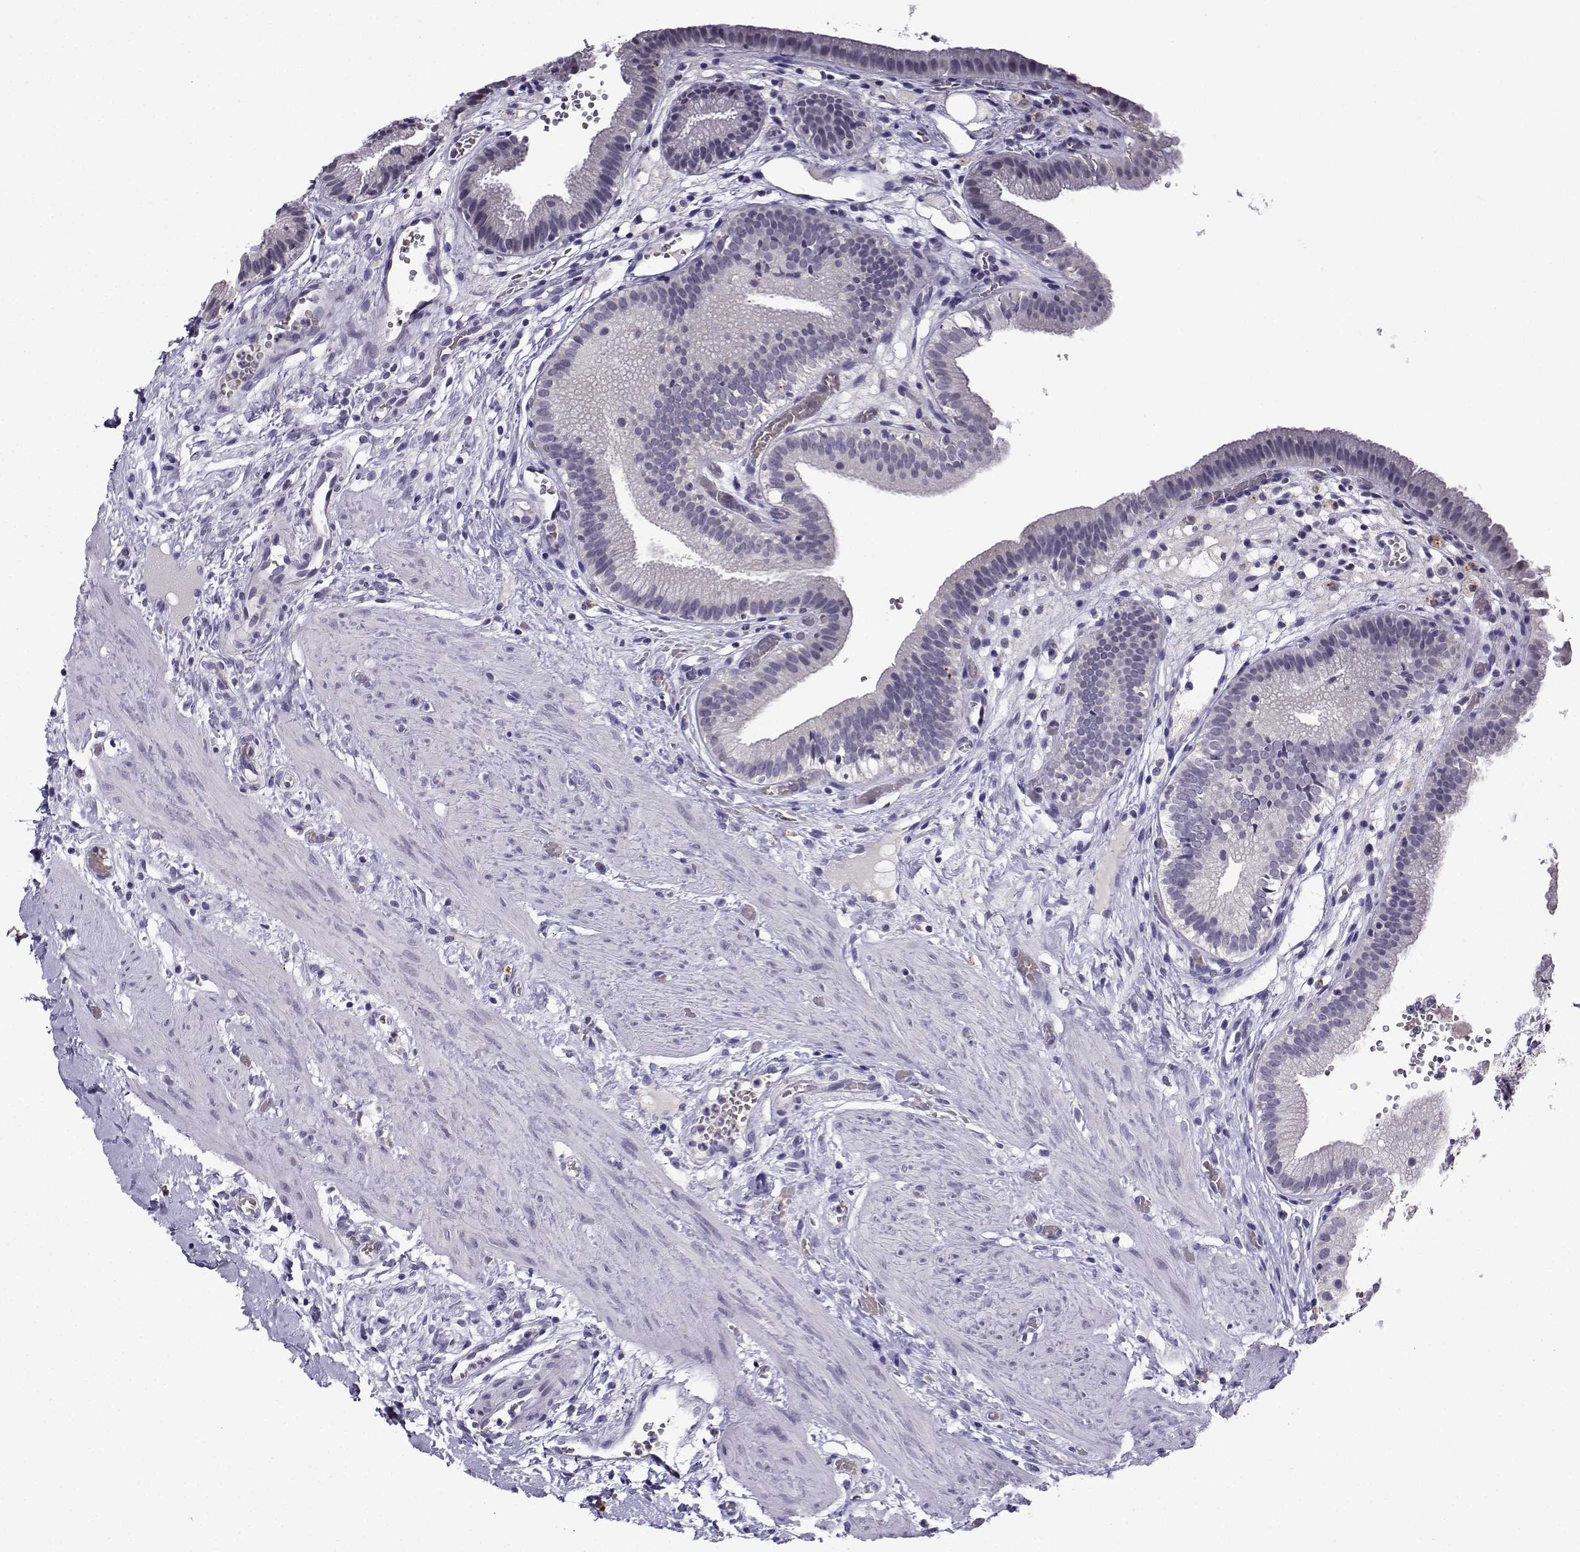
{"staining": {"intensity": "negative", "quantity": "none", "location": "none"}, "tissue": "gallbladder", "cell_type": "Glandular cells", "image_type": "normal", "snomed": [{"axis": "morphology", "description": "Normal tissue, NOS"}, {"axis": "topography", "description": "Gallbladder"}], "caption": "Immunohistochemical staining of normal human gallbladder shows no significant expression in glandular cells. (DAB IHC with hematoxylin counter stain).", "gene": "LRFN2", "patient": {"sex": "female", "age": 24}}